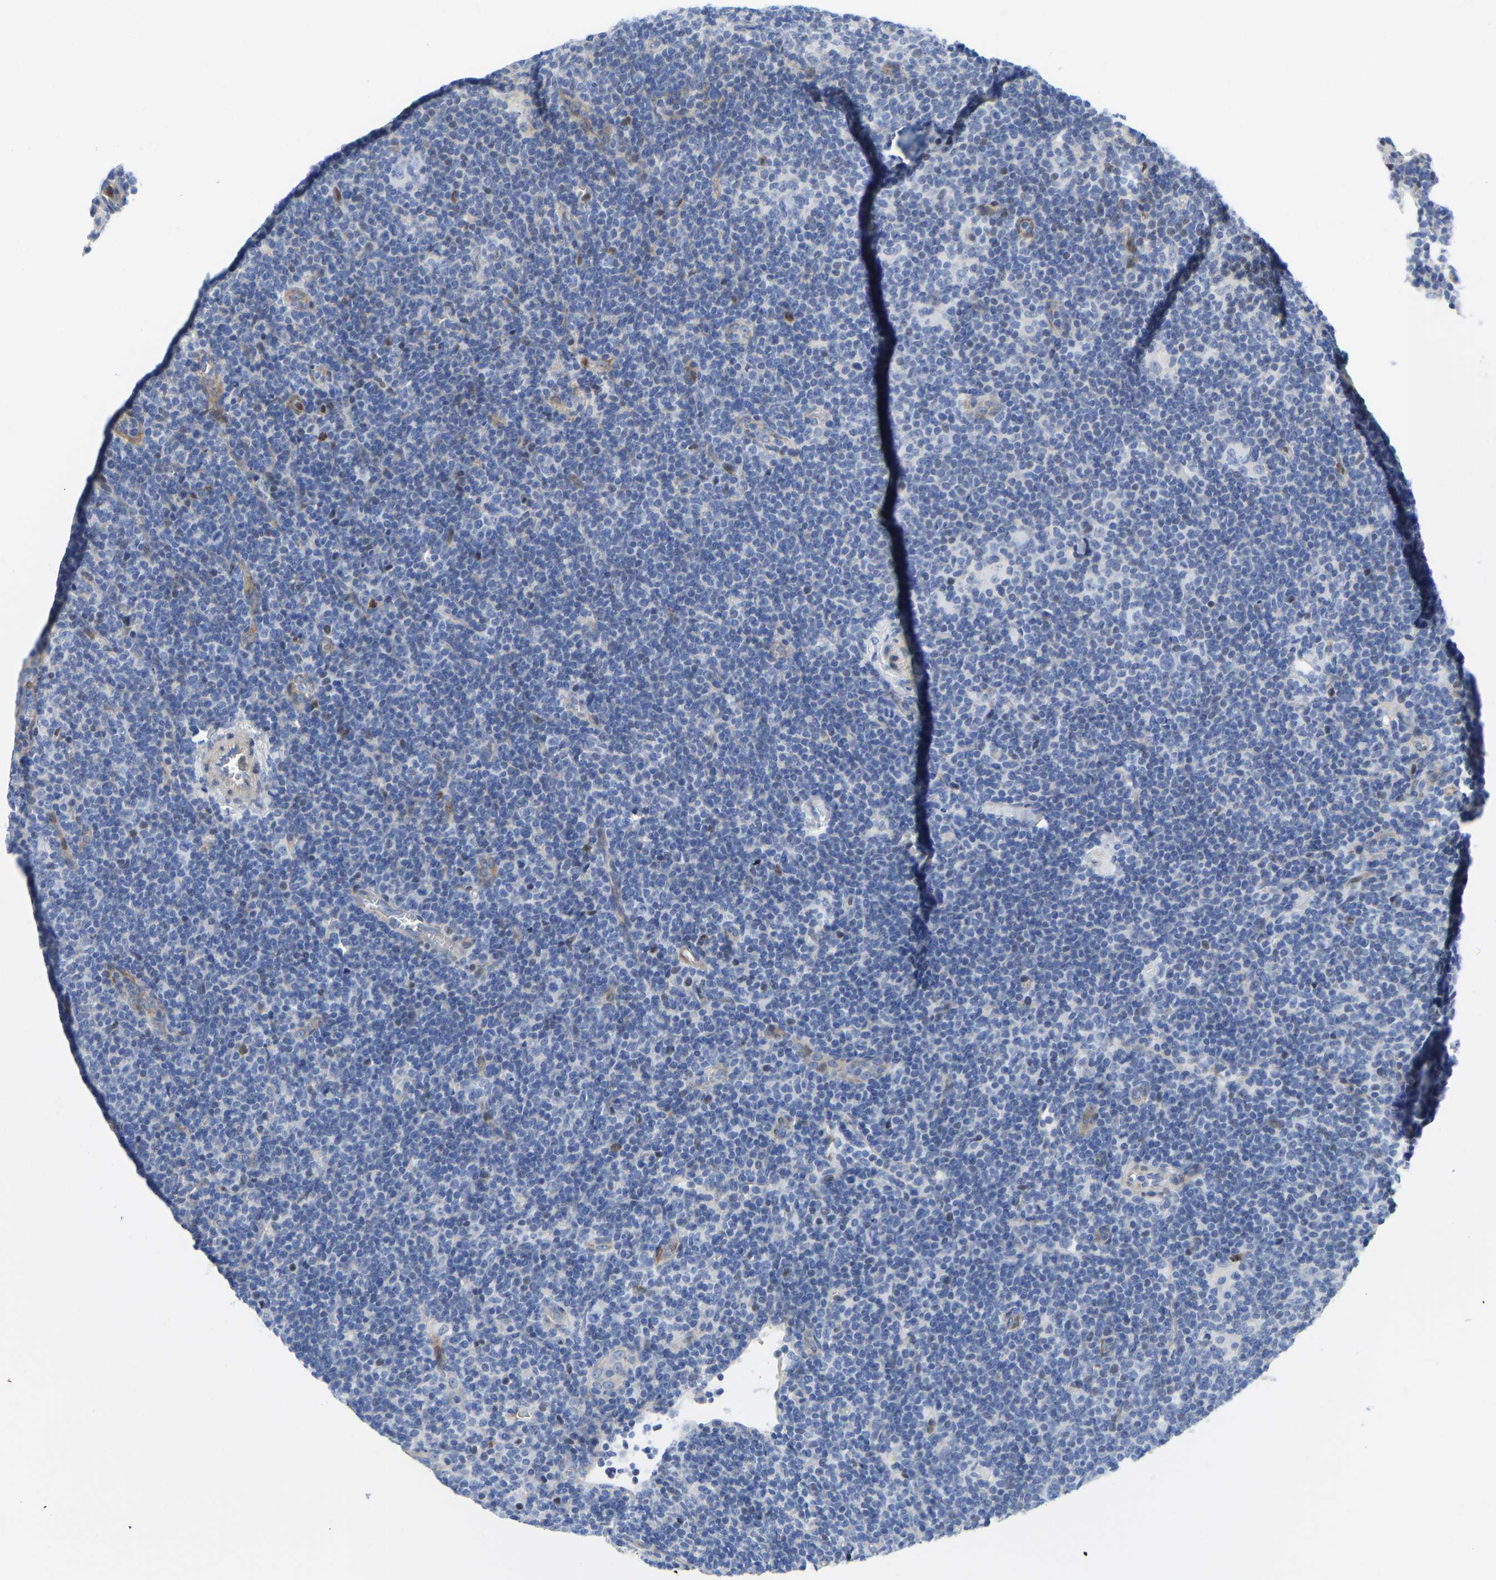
{"staining": {"intensity": "negative", "quantity": "none", "location": "none"}, "tissue": "lymphoma", "cell_type": "Tumor cells", "image_type": "cancer", "snomed": [{"axis": "morphology", "description": "Hodgkin's disease, NOS"}, {"axis": "topography", "description": "Lymph node"}], "caption": "Immunohistochemistry (IHC) photomicrograph of neoplastic tissue: human lymphoma stained with DAB displays no significant protein expression in tumor cells.", "gene": "HDAC5", "patient": {"sex": "female", "age": 57}}